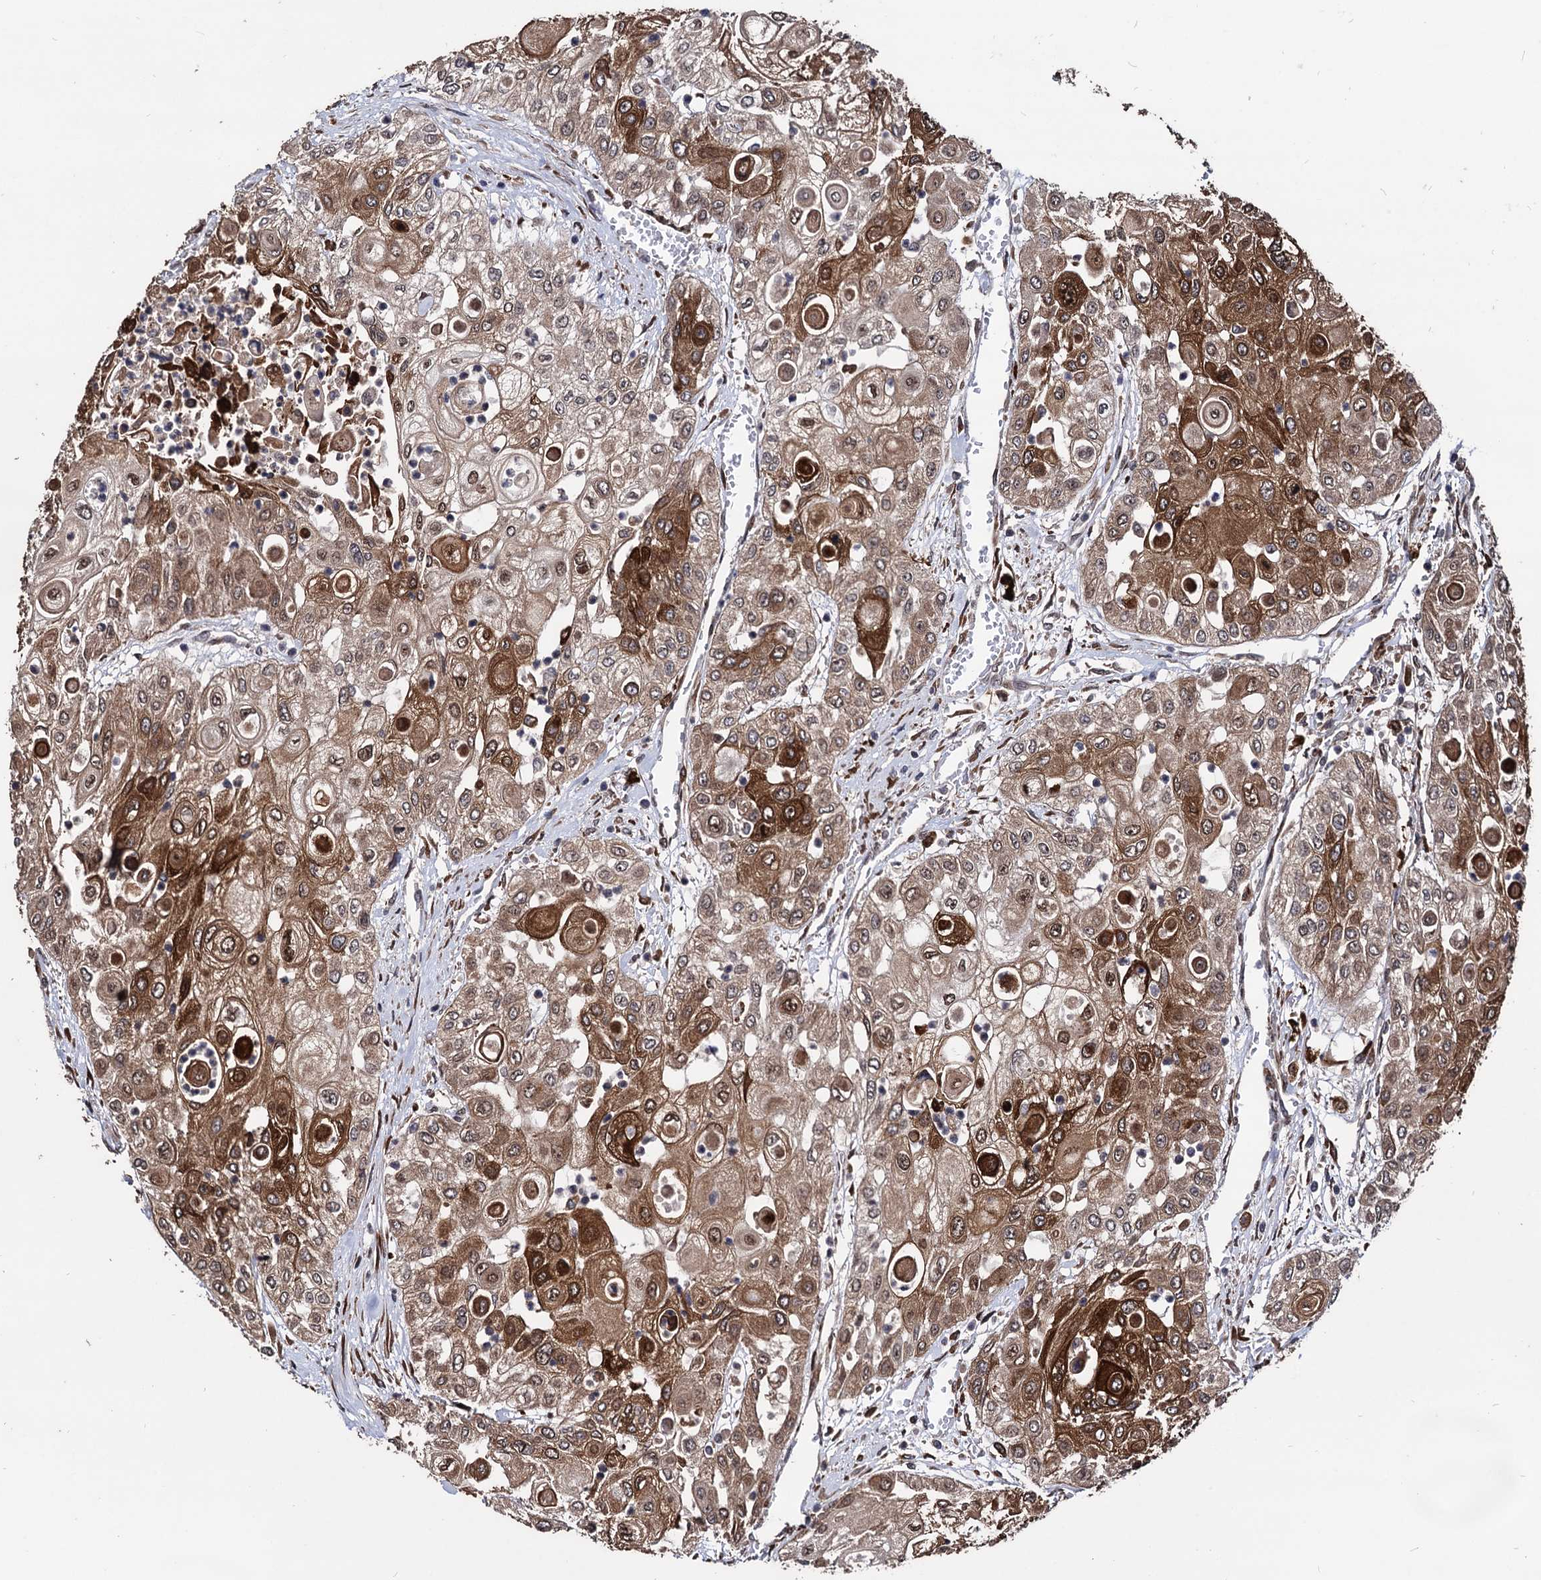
{"staining": {"intensity": "strong", "quantity": "25%-75%", "location": "cytoplasmic/membranous"}, "tissue": "urothelial cancer", "cell_type": "Tumor cells", "image_type": "cancer", "snomed": [{"axis": "morphology", "description": "Urothelial carcinoma, High grade"}, {"axis": "topography", "description": "Urinary bladder"}], "caption": "Human urothelial cancer stained for a protein (brown) shows strong cytoplasmic/membranous positive staining in about 25%-75% of tumor cells.", "gene": "ANKRD12", "patient": {"sex": "female", "age": 79}}